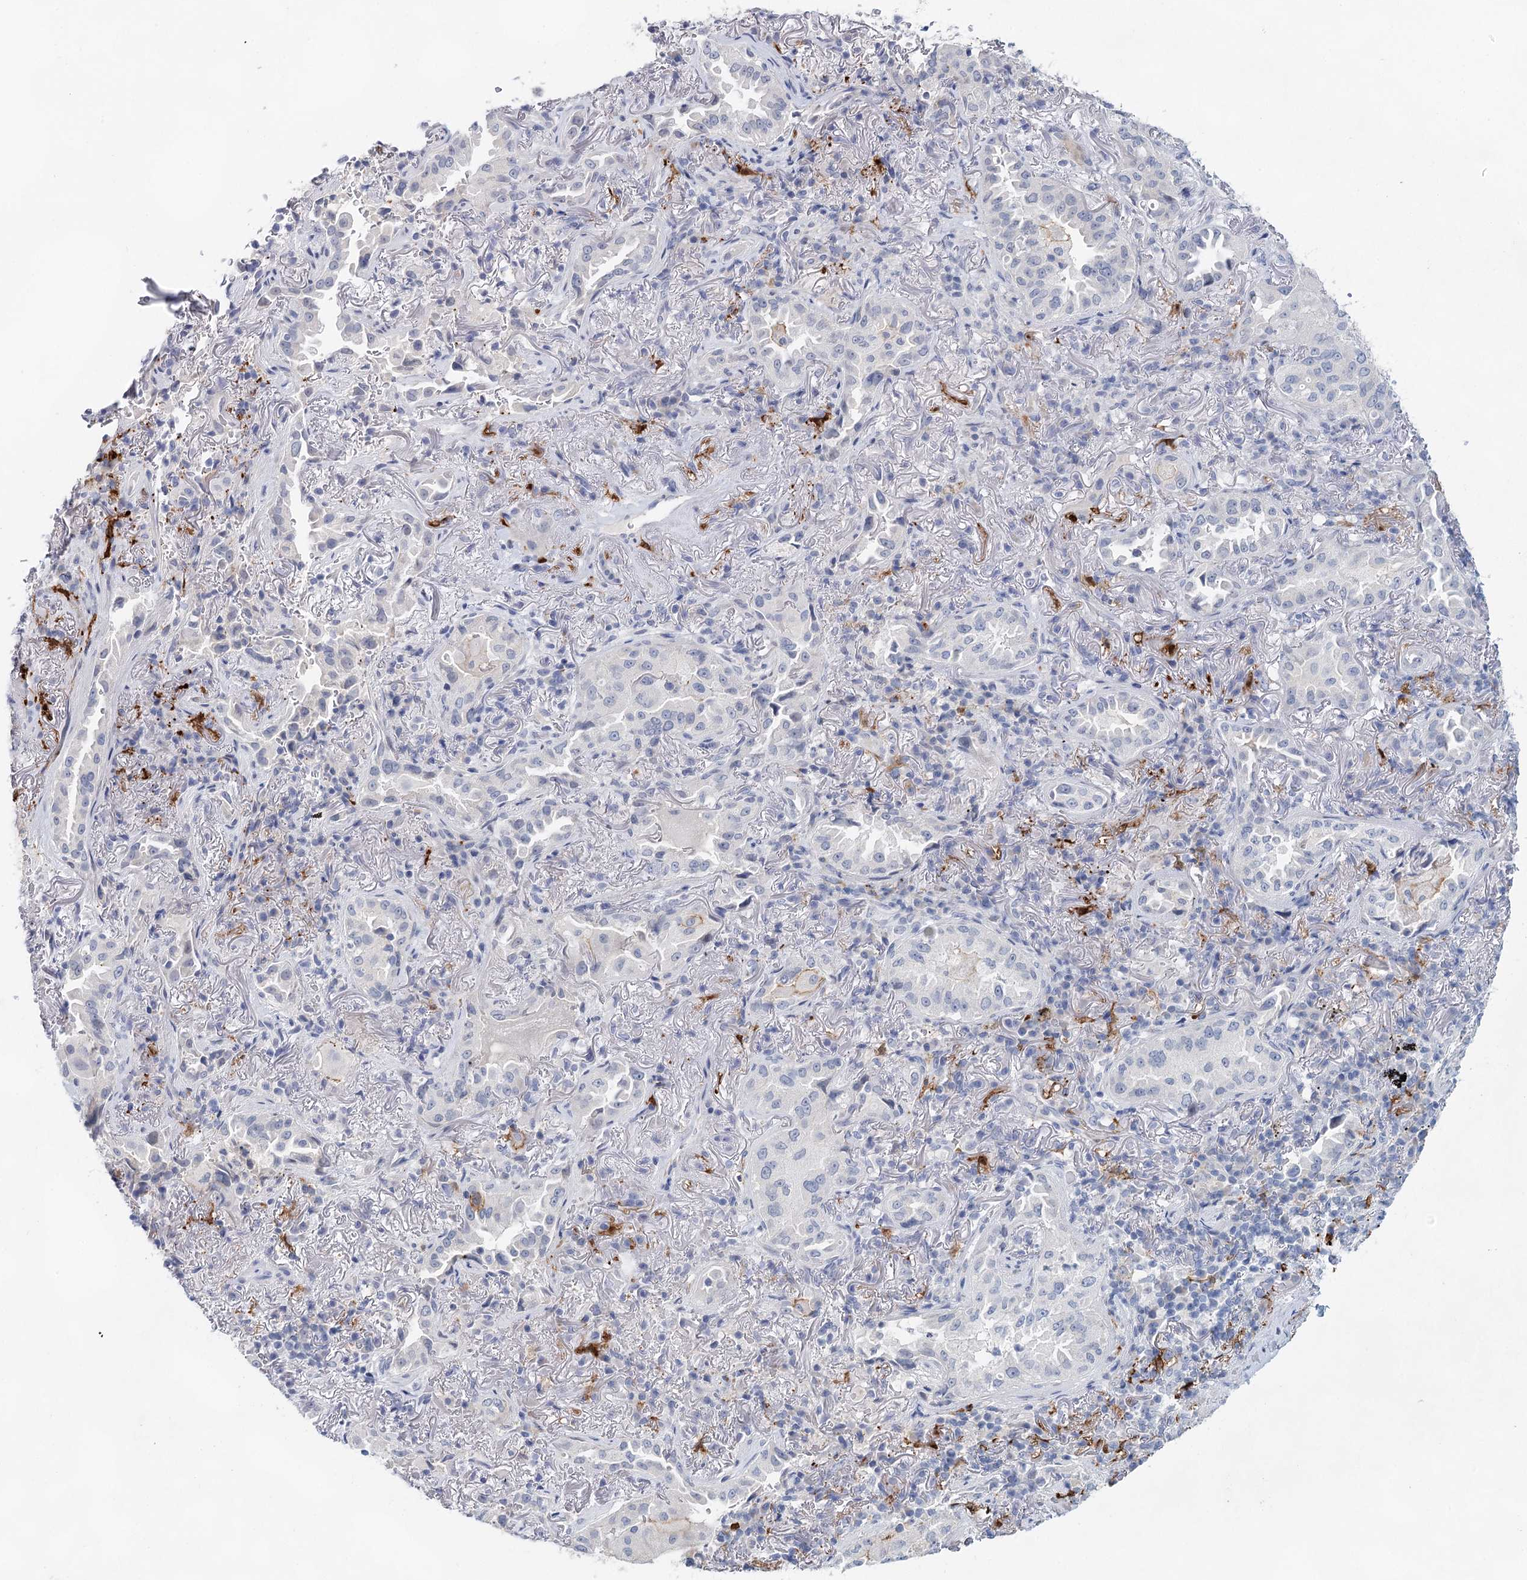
{"staining": {"intensity": "negative", "quantity": "none", "location": "none"}, "tissue": "lung cancer", "cell_type": "Tumor cells", "image_type": "cancer", "snomed": [{"axis": "morphology", "description": "Adenocarcinoma, NOS"}, {"axis": "topography", "description": "Lung"}], "caption": "Immunohistochemical staining of human lung cancer exhibits no significant staining in tumor cells.", "gene": "SLC19A3", "patient": {"sex": "female", "age": 69}}